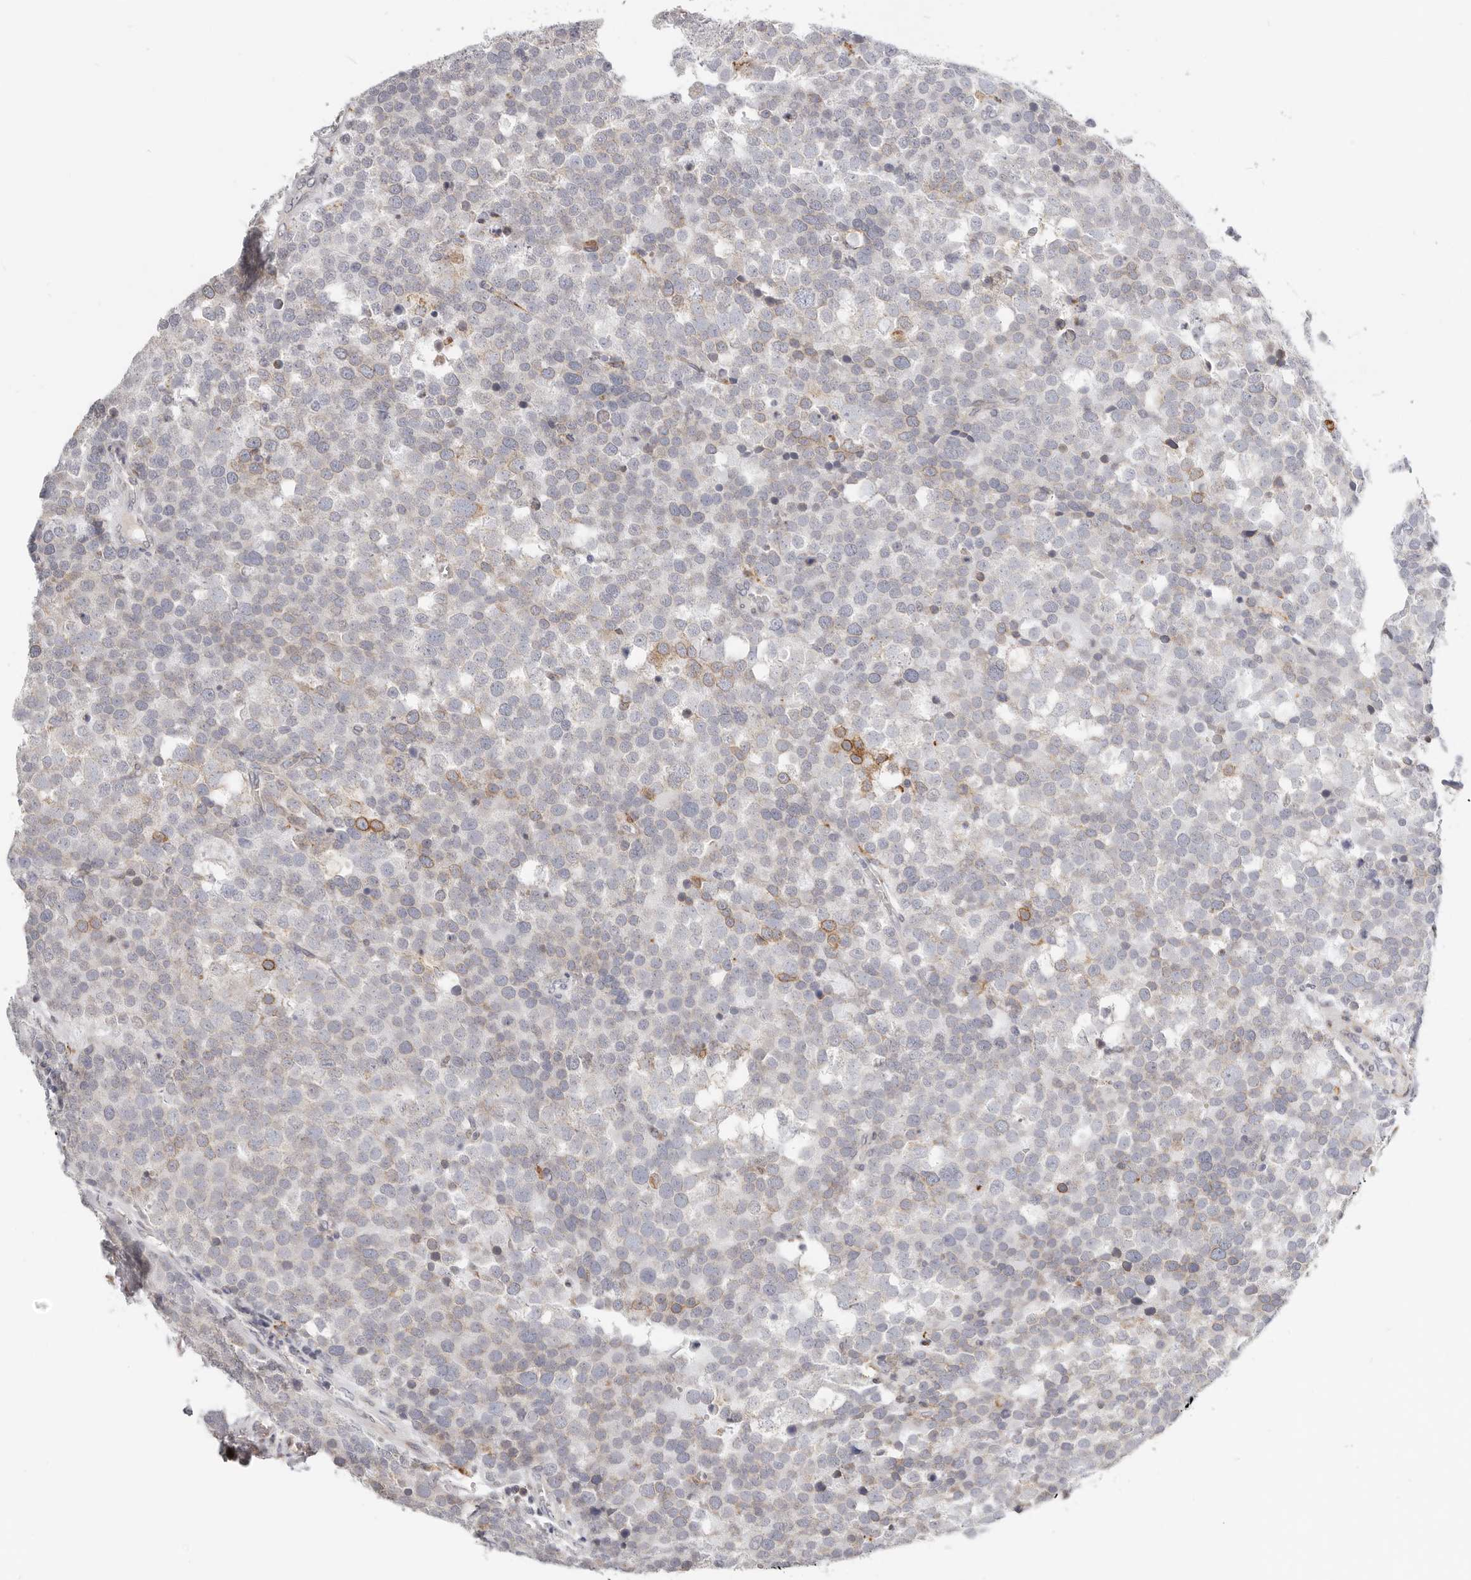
{"staining": {"intensity": "moderate", "quantity": "<25%", "location": "cytoplasmic/membranous"}, "tissue": "testis cancer", "cell_type": "Tumor cells", "image_type": "cancer", "snomed": [{"axis": "morphology", "description": "Seminoma, NOS"}, {"axis": "topography", "description": "Testis"}], "caption": "Human testis cancer (seminoma) stained for a protein (brown) displays moderate cytoplasmic/membranous positive positivity in about <25% of tumor cells.", "gene": "IL32", "patient": {"sex": "male", "age": 71}}